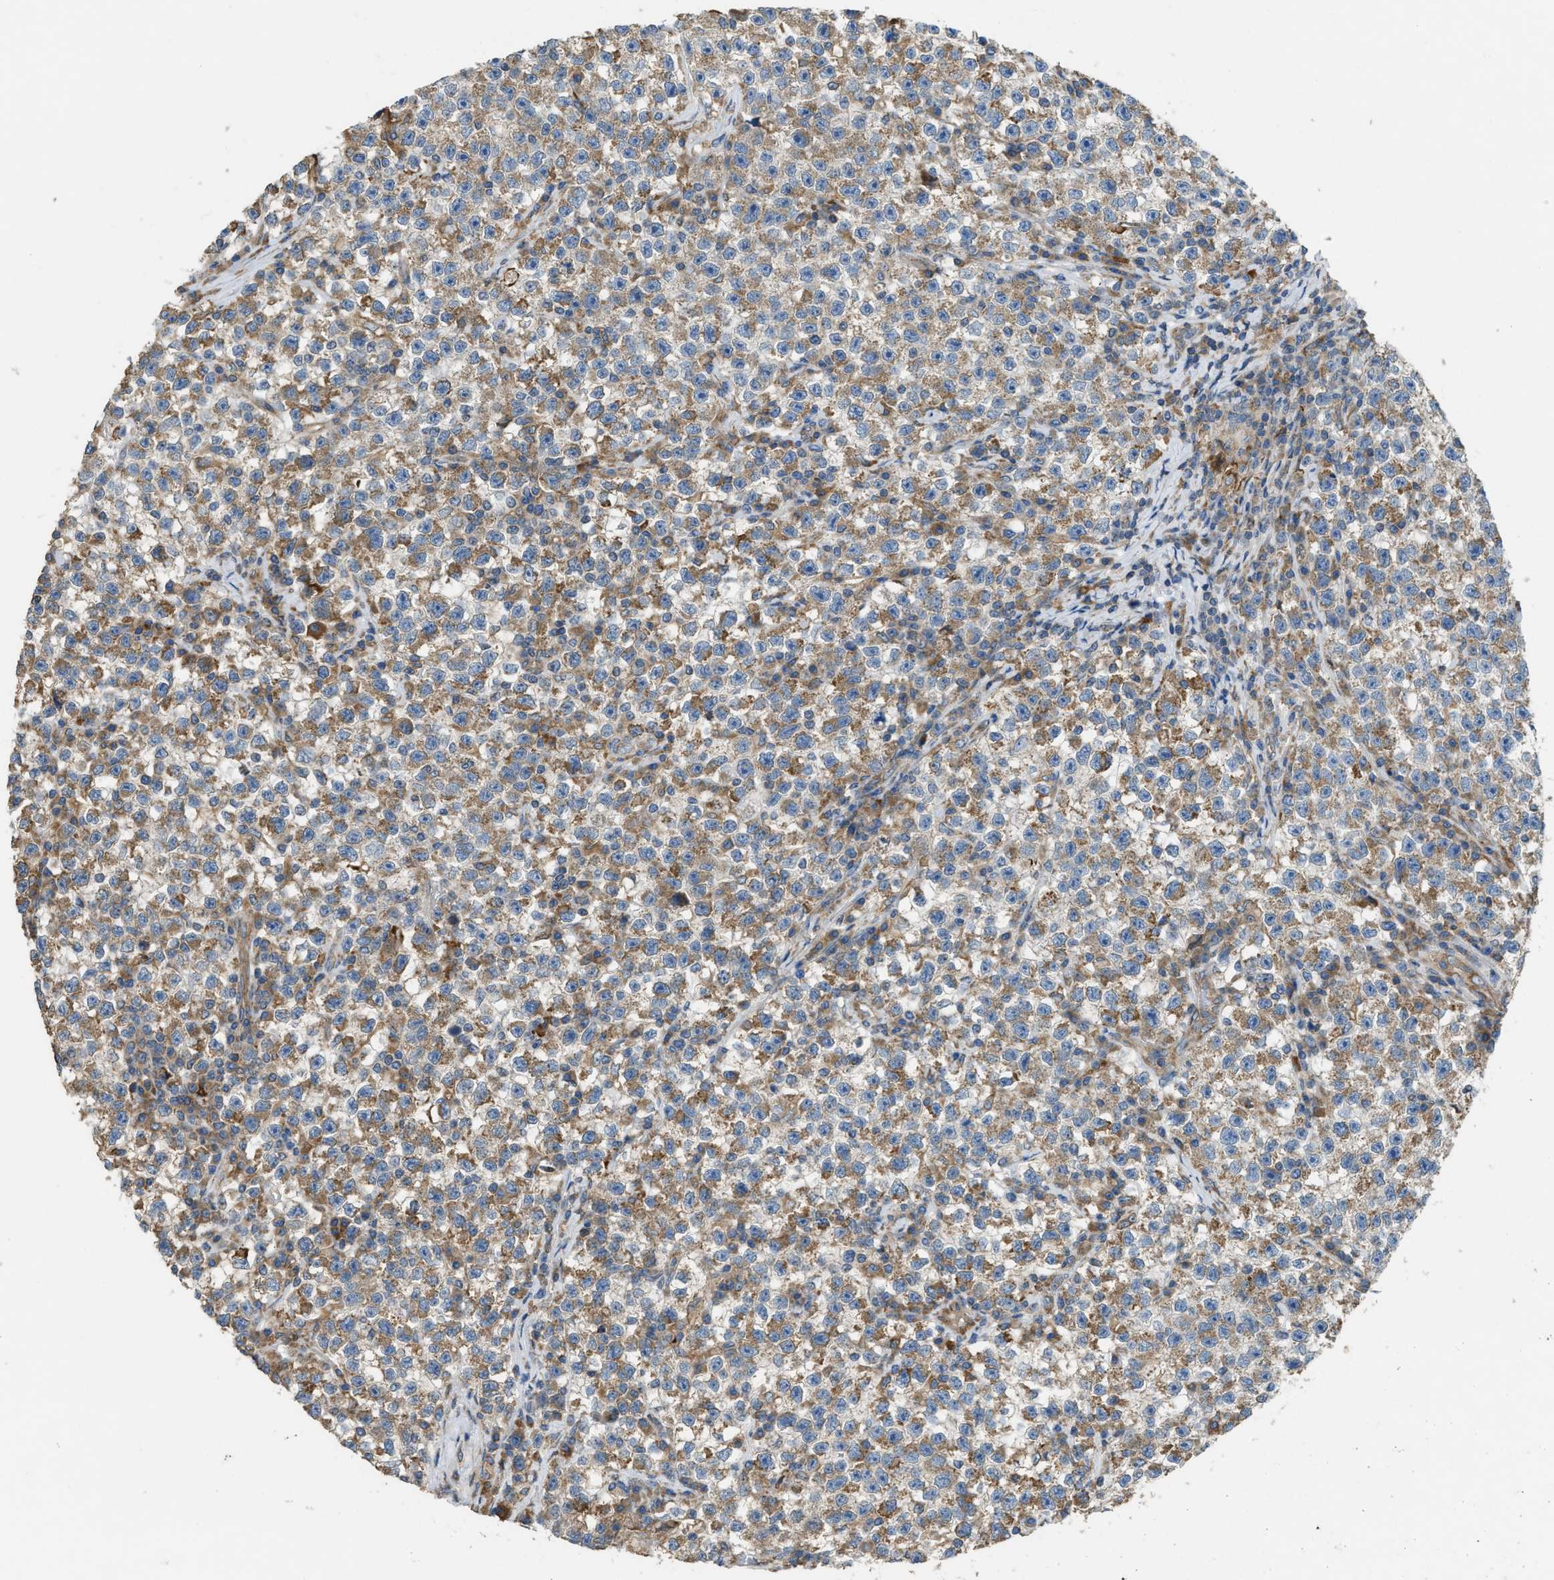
{"staining": {"intensity": "moderate", "quantity": ">75%", "location": "cytoplasmic/membranous"}, "tissue": "testis cancer", "cell_type": "Tumor cells", "image_type": "cancer", "snomed": [{"axis": "morphology", "description": "Seminoma, NOS"}, {"axis": "topography", "description": "Testis"}], "caption": "Immunohistochemistry image of neoplastic tissue: human testis cancer stained using immunohistochemistry (IHC) reveals medium levels of moderate protein expression localized specifically in the cytoplasmic/membranous of tumor cells, appearing as a cytoplasmic/membranous brown color.", "gene": "TMEM68", "patient": {"sex": "male", "age": 22}}